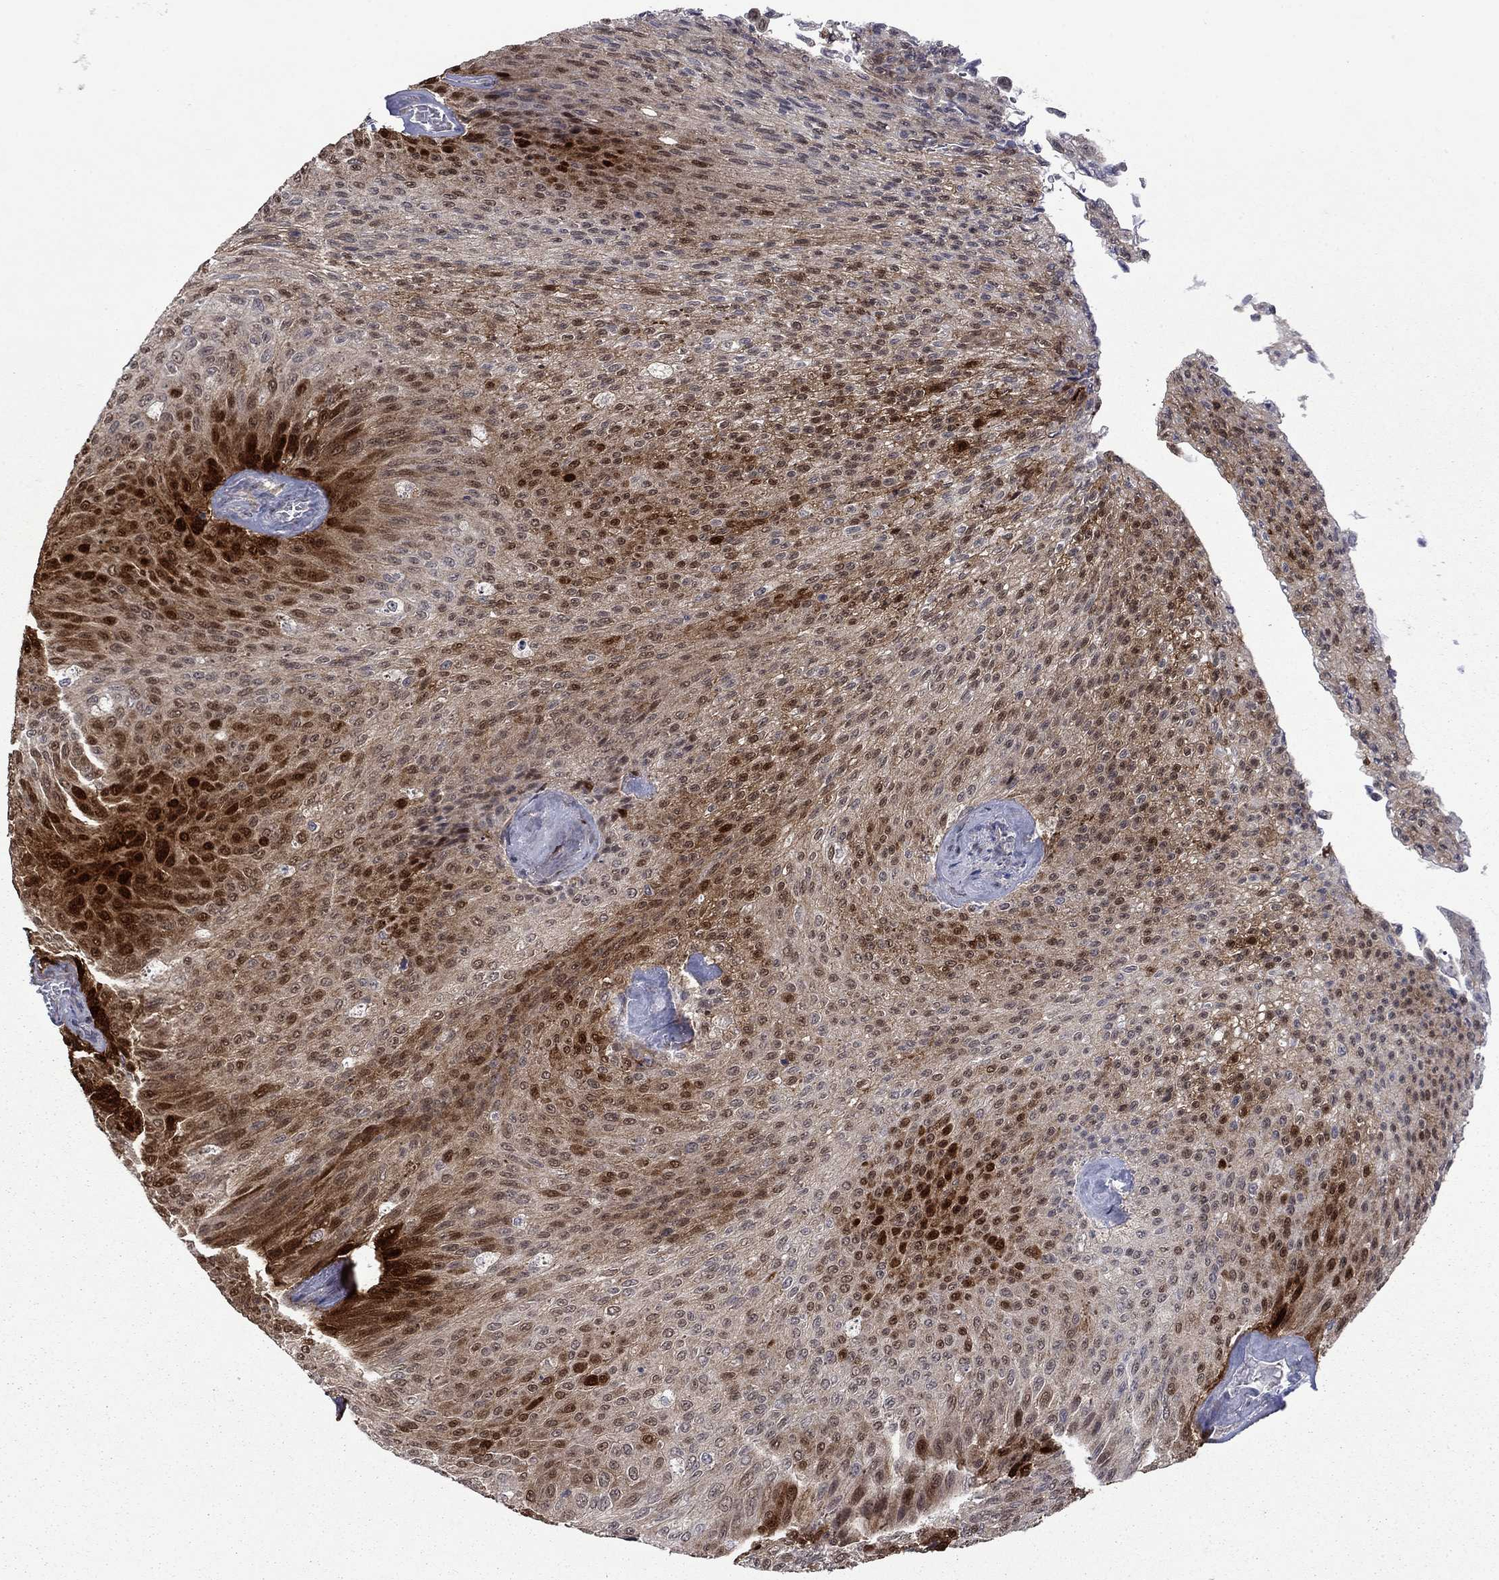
{"staining": {"intensity": "strong", "quantity": "<25%", "location": "cytoplasmic/membranous,nuclear"}, "tissue": "urothelial cancer", "cell_type": "Tumor cells", "image_type": "cancer", "snomed": [{"axis": "morphology", "description": "Urothelial carcinoma, Low grade"}, {"axis": "topography", "description": "Ureter, NOS"}, {"axis": "topography", "description": "Urinary bladder"}], "caption": "The photomicrograph displays staining of urothelial cancer, revealing strong cytoplasmic/membranous and nuclear protein positivity (brown color) within tumor cells. (Brightfield microscopy of DAB IHC at high magnification).", "gene": "CBR1", "patient": {"sex": "male", "age": 78}}